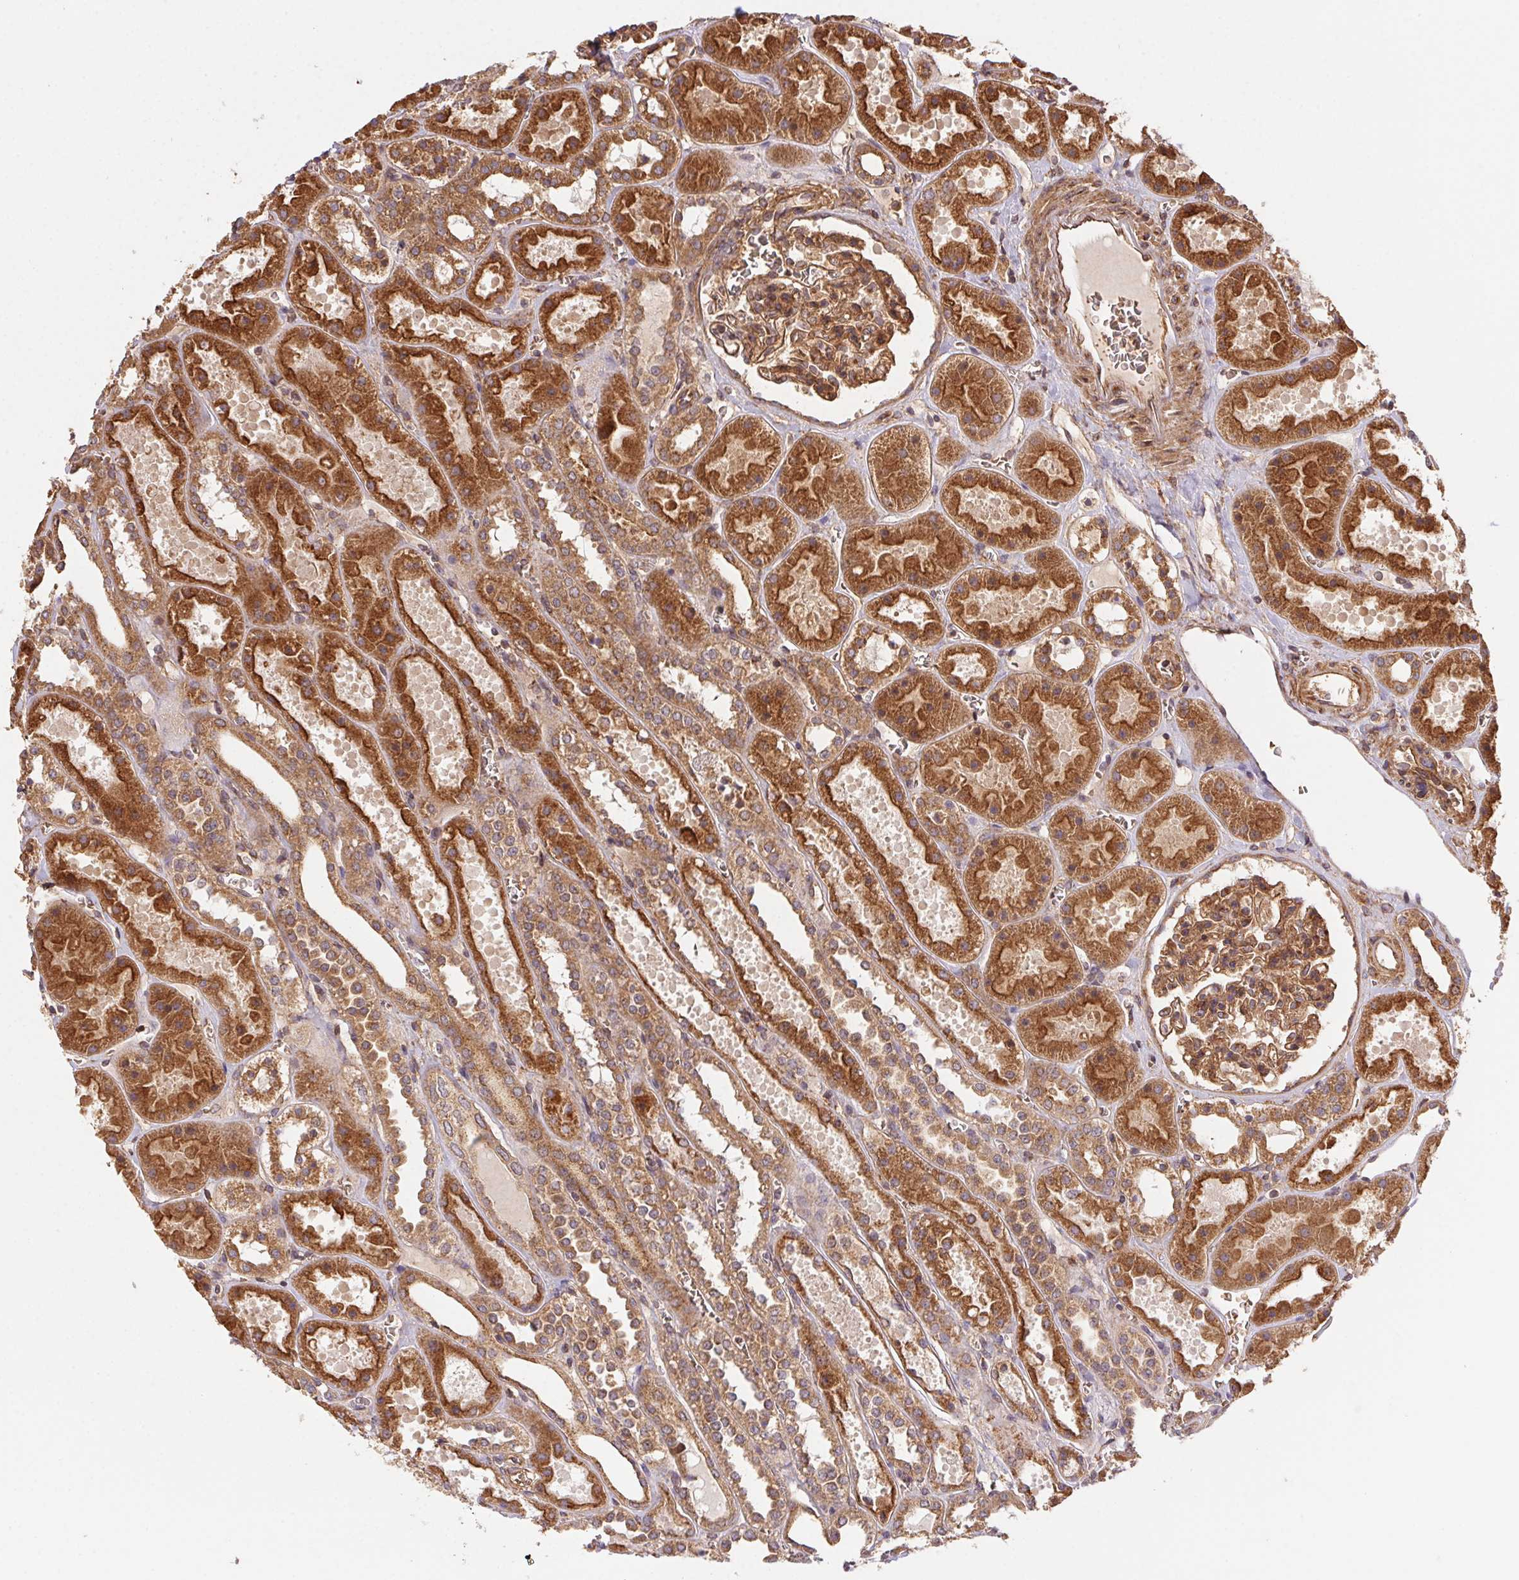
{"staining": {"intensity": "moderate", "quantity": ">75%", "location": "cytoplasmic/membranous"}, "tissue": "kidney", "cell_type": "Cells in glomeruli", "image_type": "normal", "snomed": [{"axis": "morphology", "description": "Normal tissue, NOS"}, {"axis": "topography", "description": "Kidney"}], "caption": "Immunohistochemical staining of unremarkable human kidney demonstrates >75% levels of moderate cytoplasmic/membranous protein positivity in approximately >75% of cells in glomeruli.", "gene": "USE1", "patient": {"sex": "female", "age": 41}}